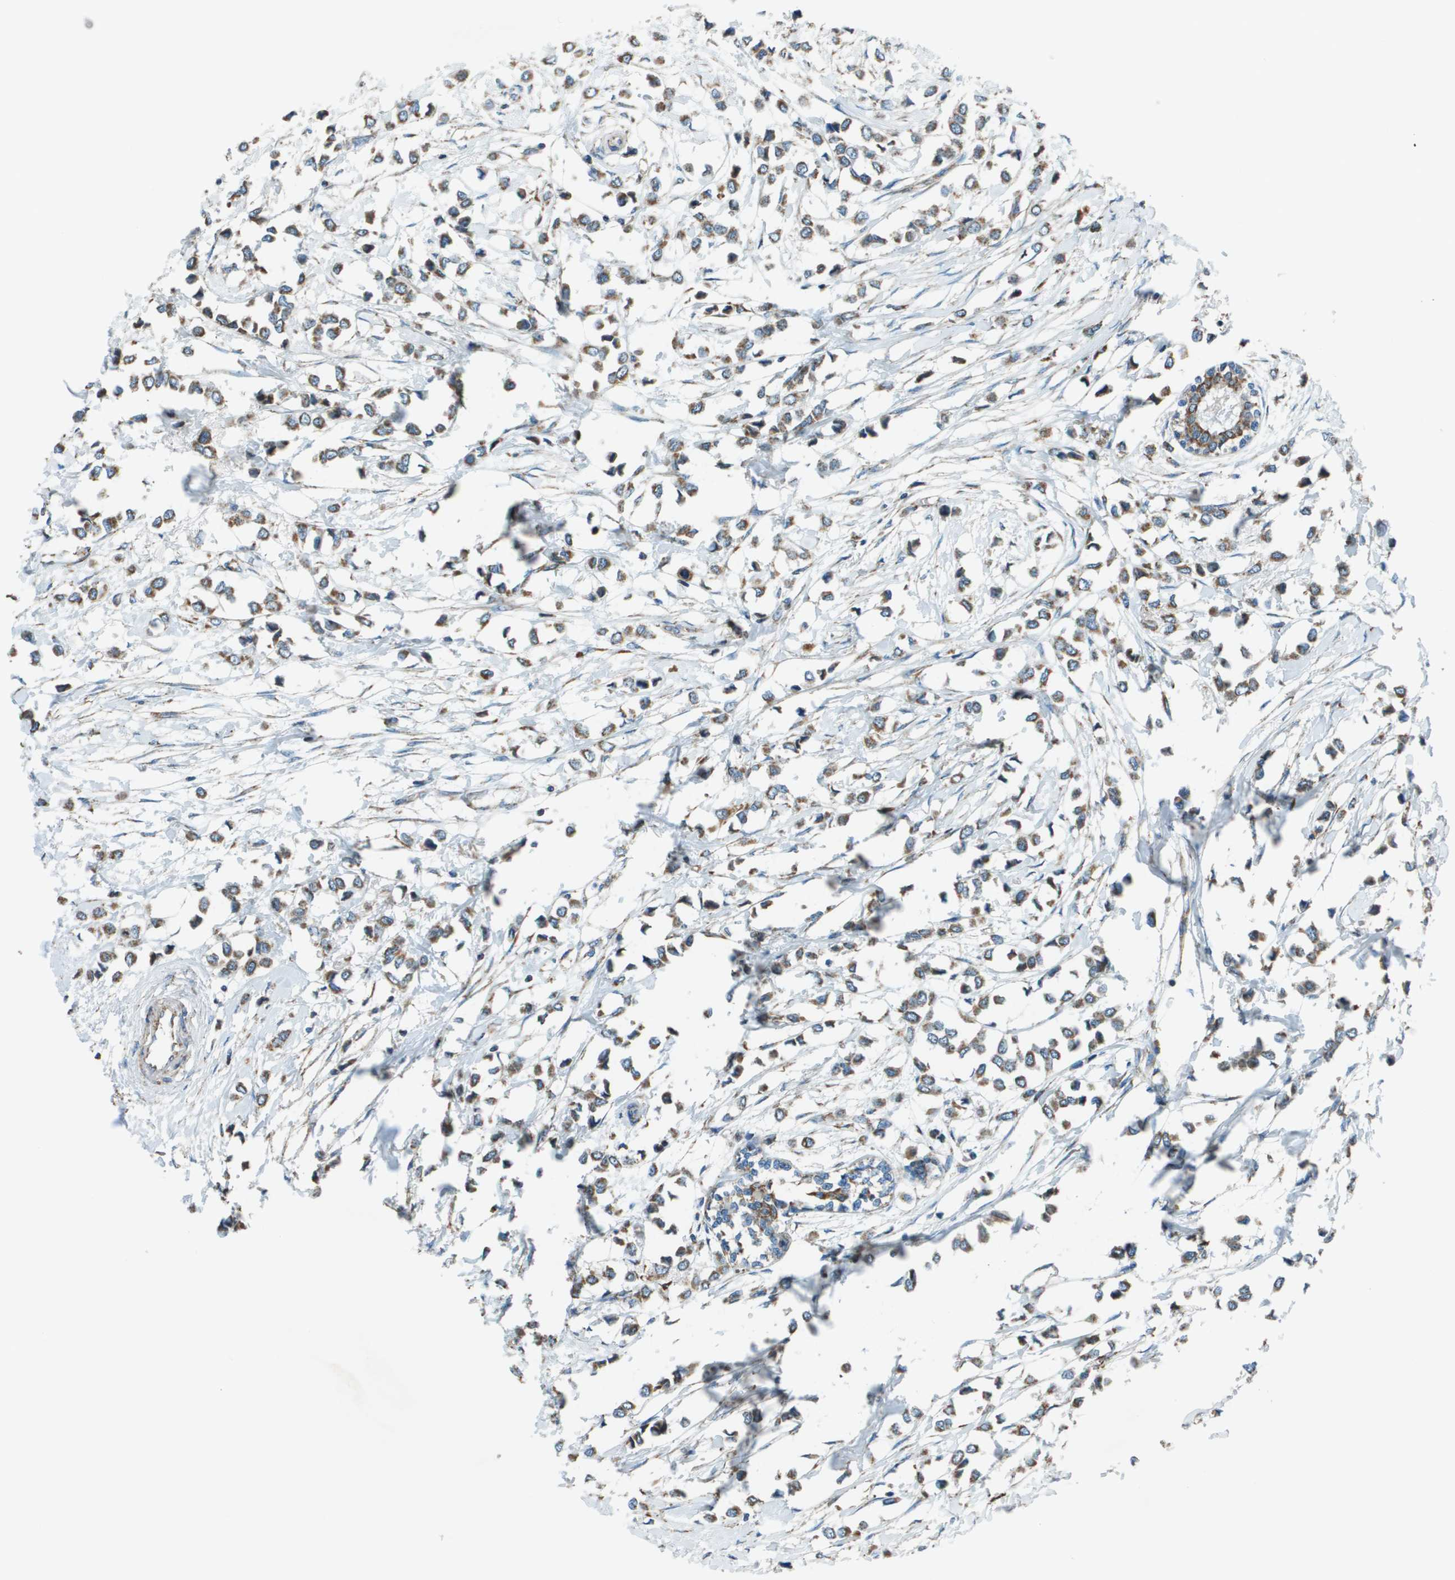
{"staining": {"intensity": "moderate", "quantity": ">75%", "location": "cytoplasmic/membranous"}, "tissue": "breast cancer", "cell_type": "Tumor cells", "image_type": "cancer", "snomed": [{"axis": "morphology", "description": "Lobular carcinoma"}, {"axis": "topography", "description": "Breast"}], "caption": "Immunohistochemical staining of human lobular carcinoma (breast) exhibits moderate cytoplasmic/membranous protein positivity in approximately >75% of tumor cells.", "gene": "TMEM51", "patient": {"sex": "female", "age": 51}}